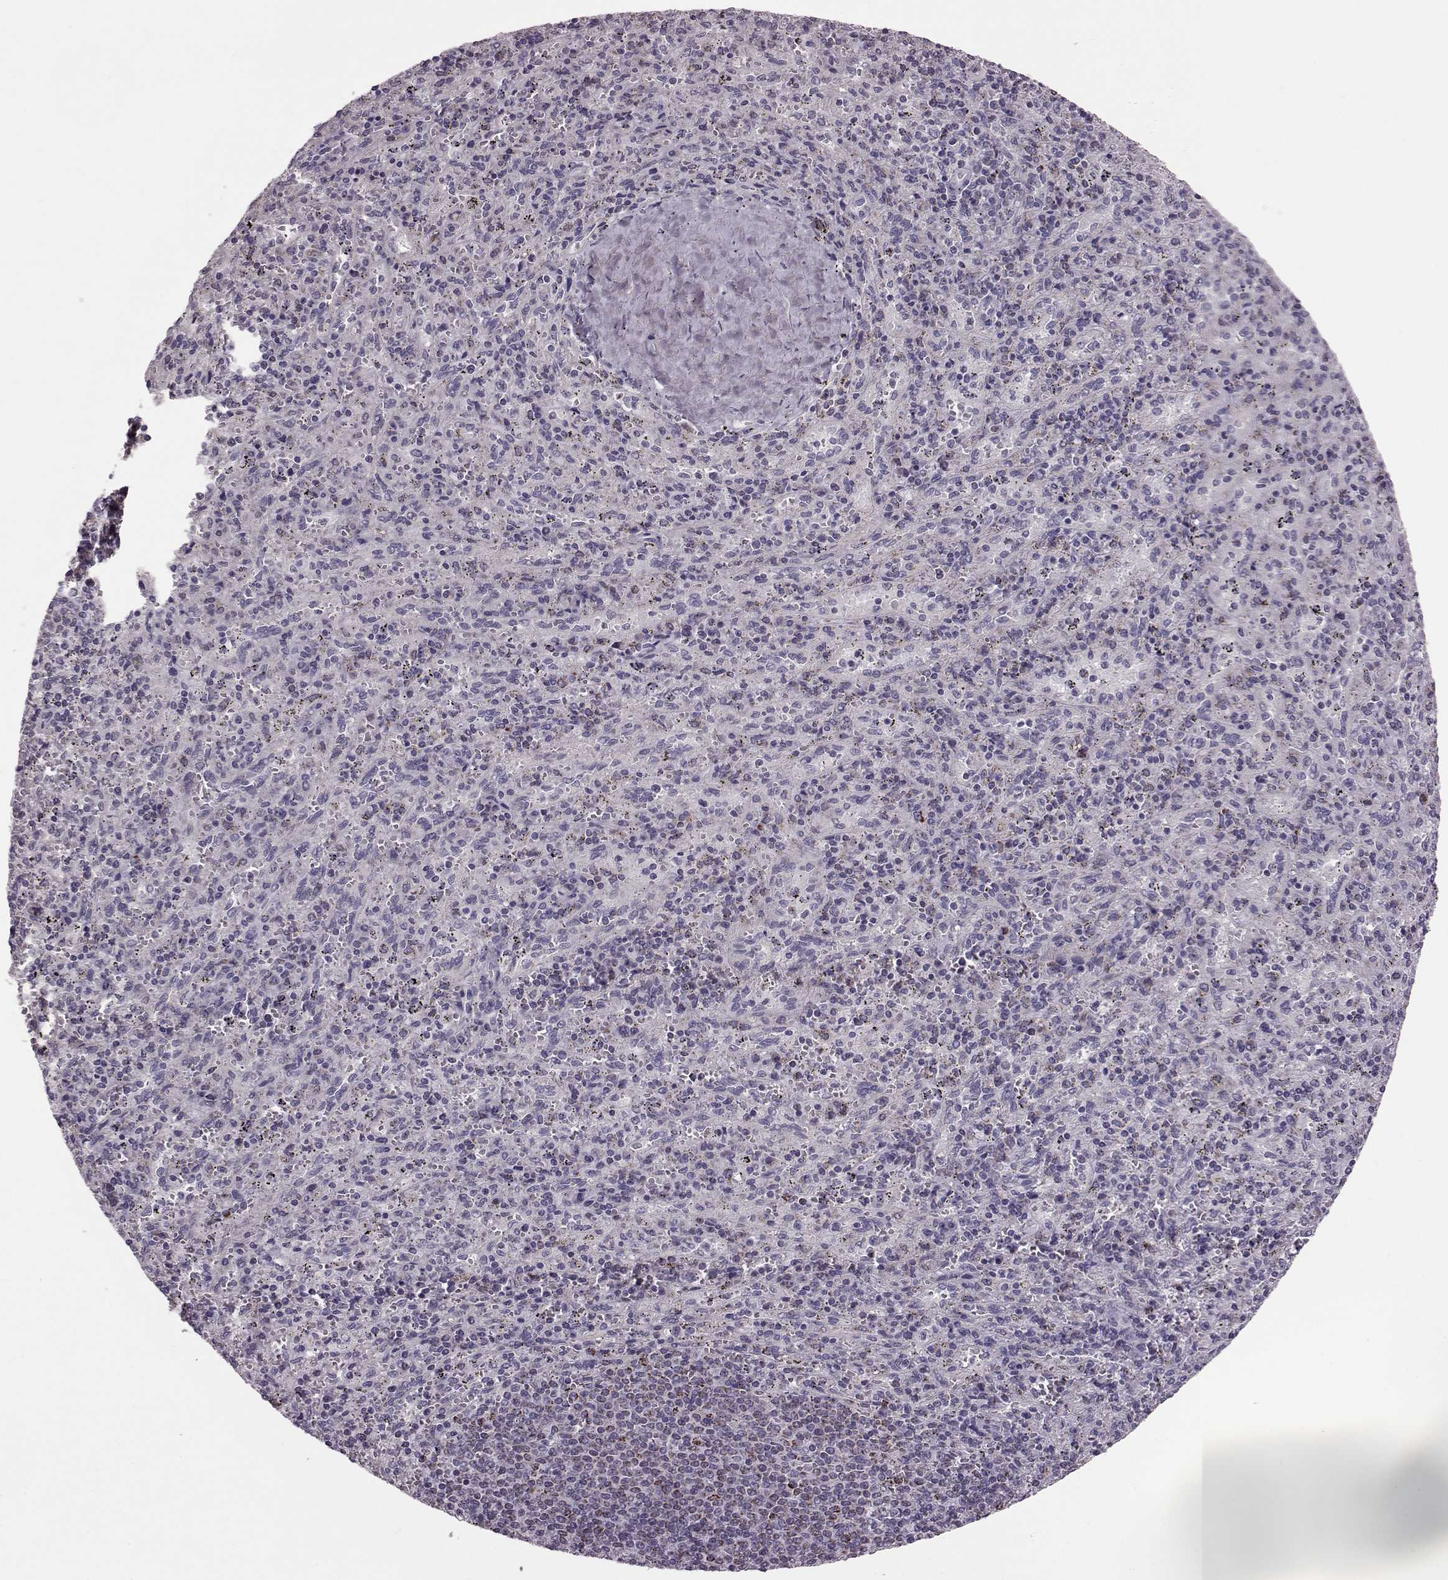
{"staining": {"intensity": "negative", "quantity": "none", "location": "none"}, "tissue": "spleen", "cell_type": "Cells in red pulp", "image_type": "normal", "snomed": [{"axis": "morphology", "description": "Normal tissue, NOS"}, {"axis": "topography", "description": "Spleen"}], "caption": "High power microscopy photomicrograph of an immunohistochemistry photomicrograph of benign spleen, revealing no significant expression in cells in red pulp.", "gene": "RIMS2", "patient": {"sex": "male", "age": 57}}